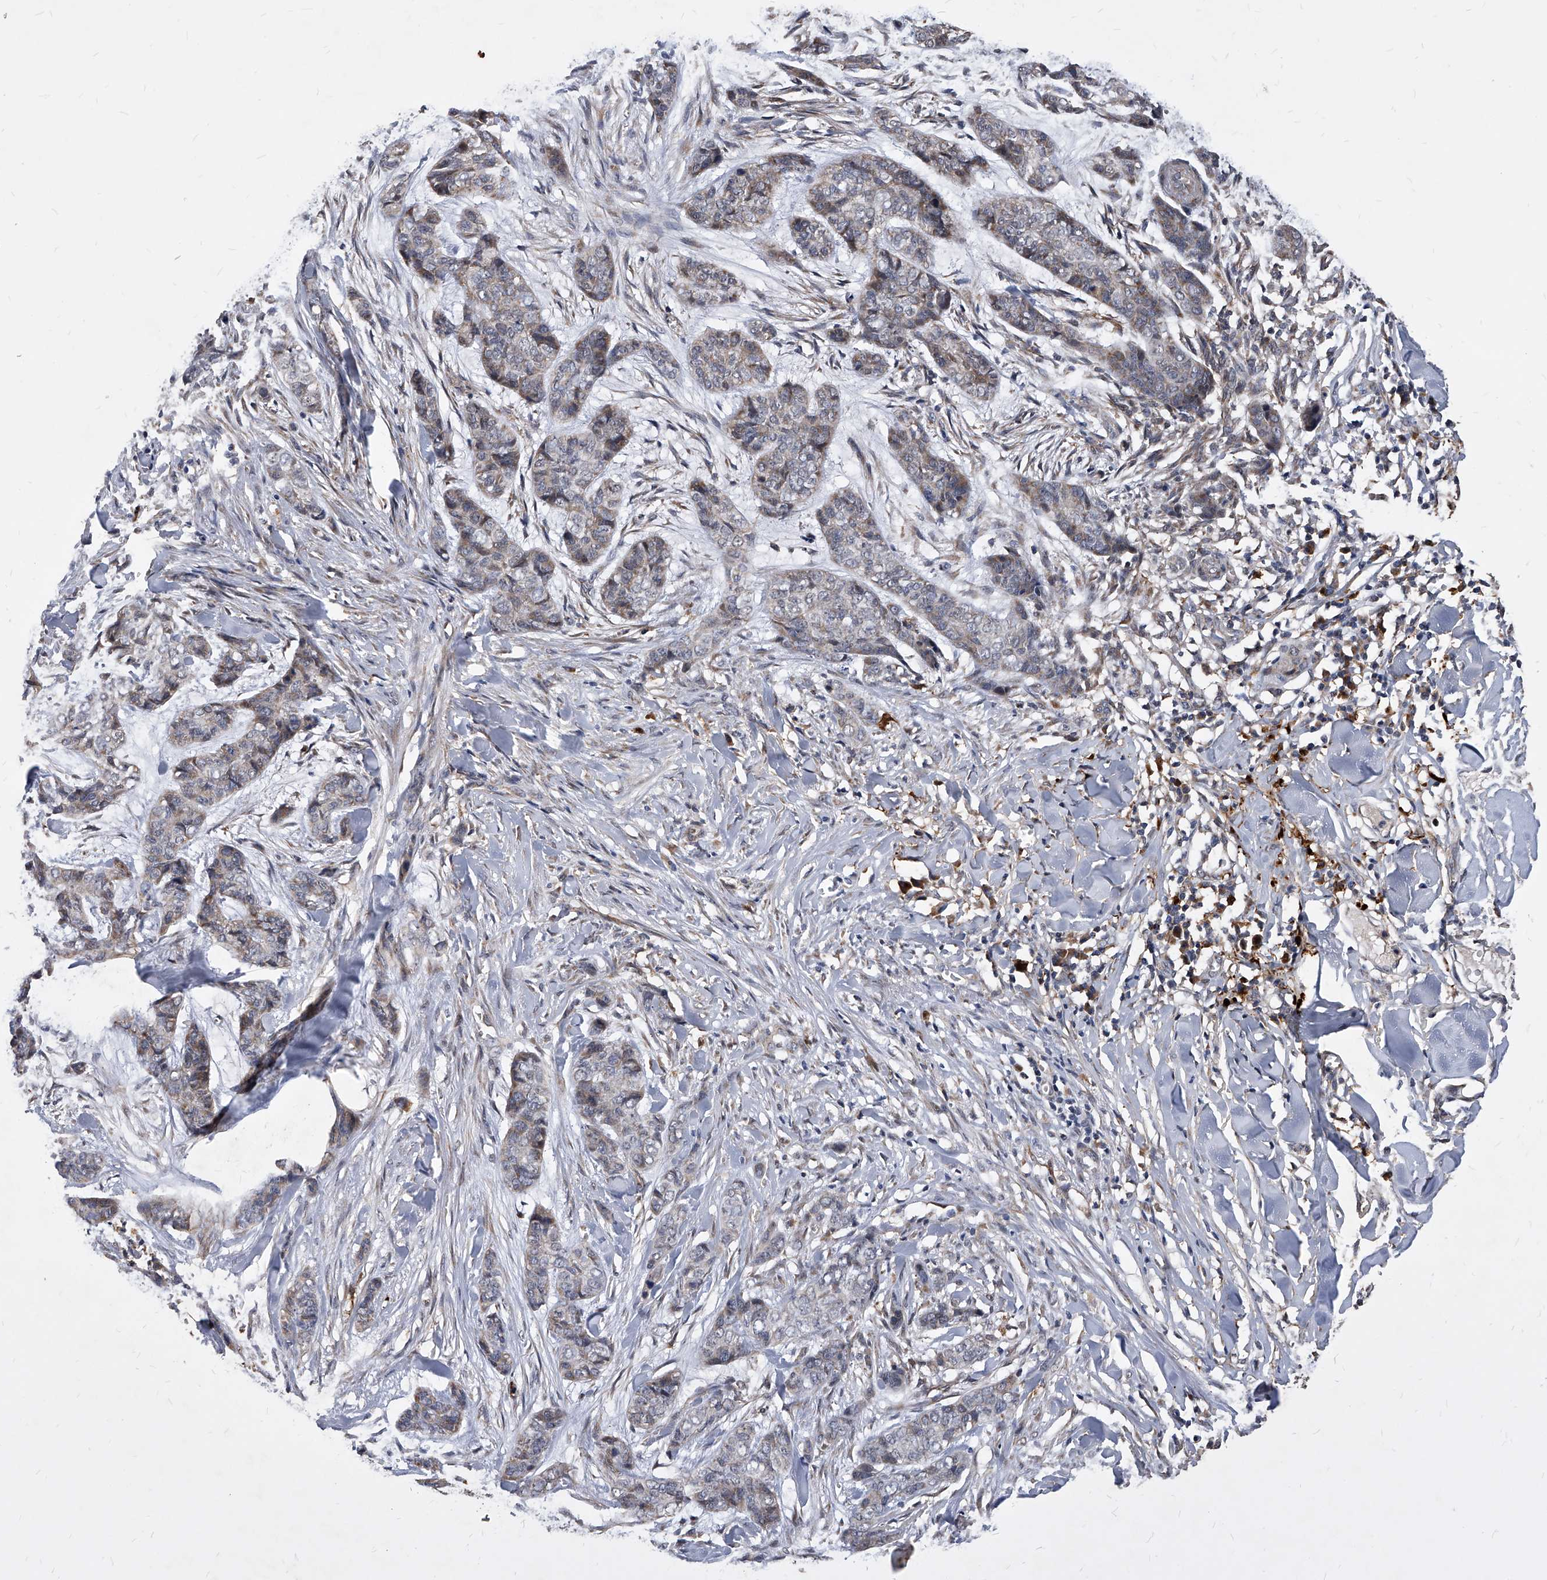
{"staining": {"intensity": "weak", "quantity": "25%-75%", "location": "cytoplasmic/membranous"}, "tissue": "skin cancer", "cell_type": "Tumor cells", "image_type": "cancer", "snomed": [{"axis": "morphology", "description": "Basal cell carcinoma"}, {"axis": "topography", "description": "Skin"}], "caption": "The immunohistochemical stain shows weak cytoplasmic/membranous expression in tumor cells of skin cancer tissue.", "gene": "SOBP", "patient": {"sex": "female", "age": 64}}